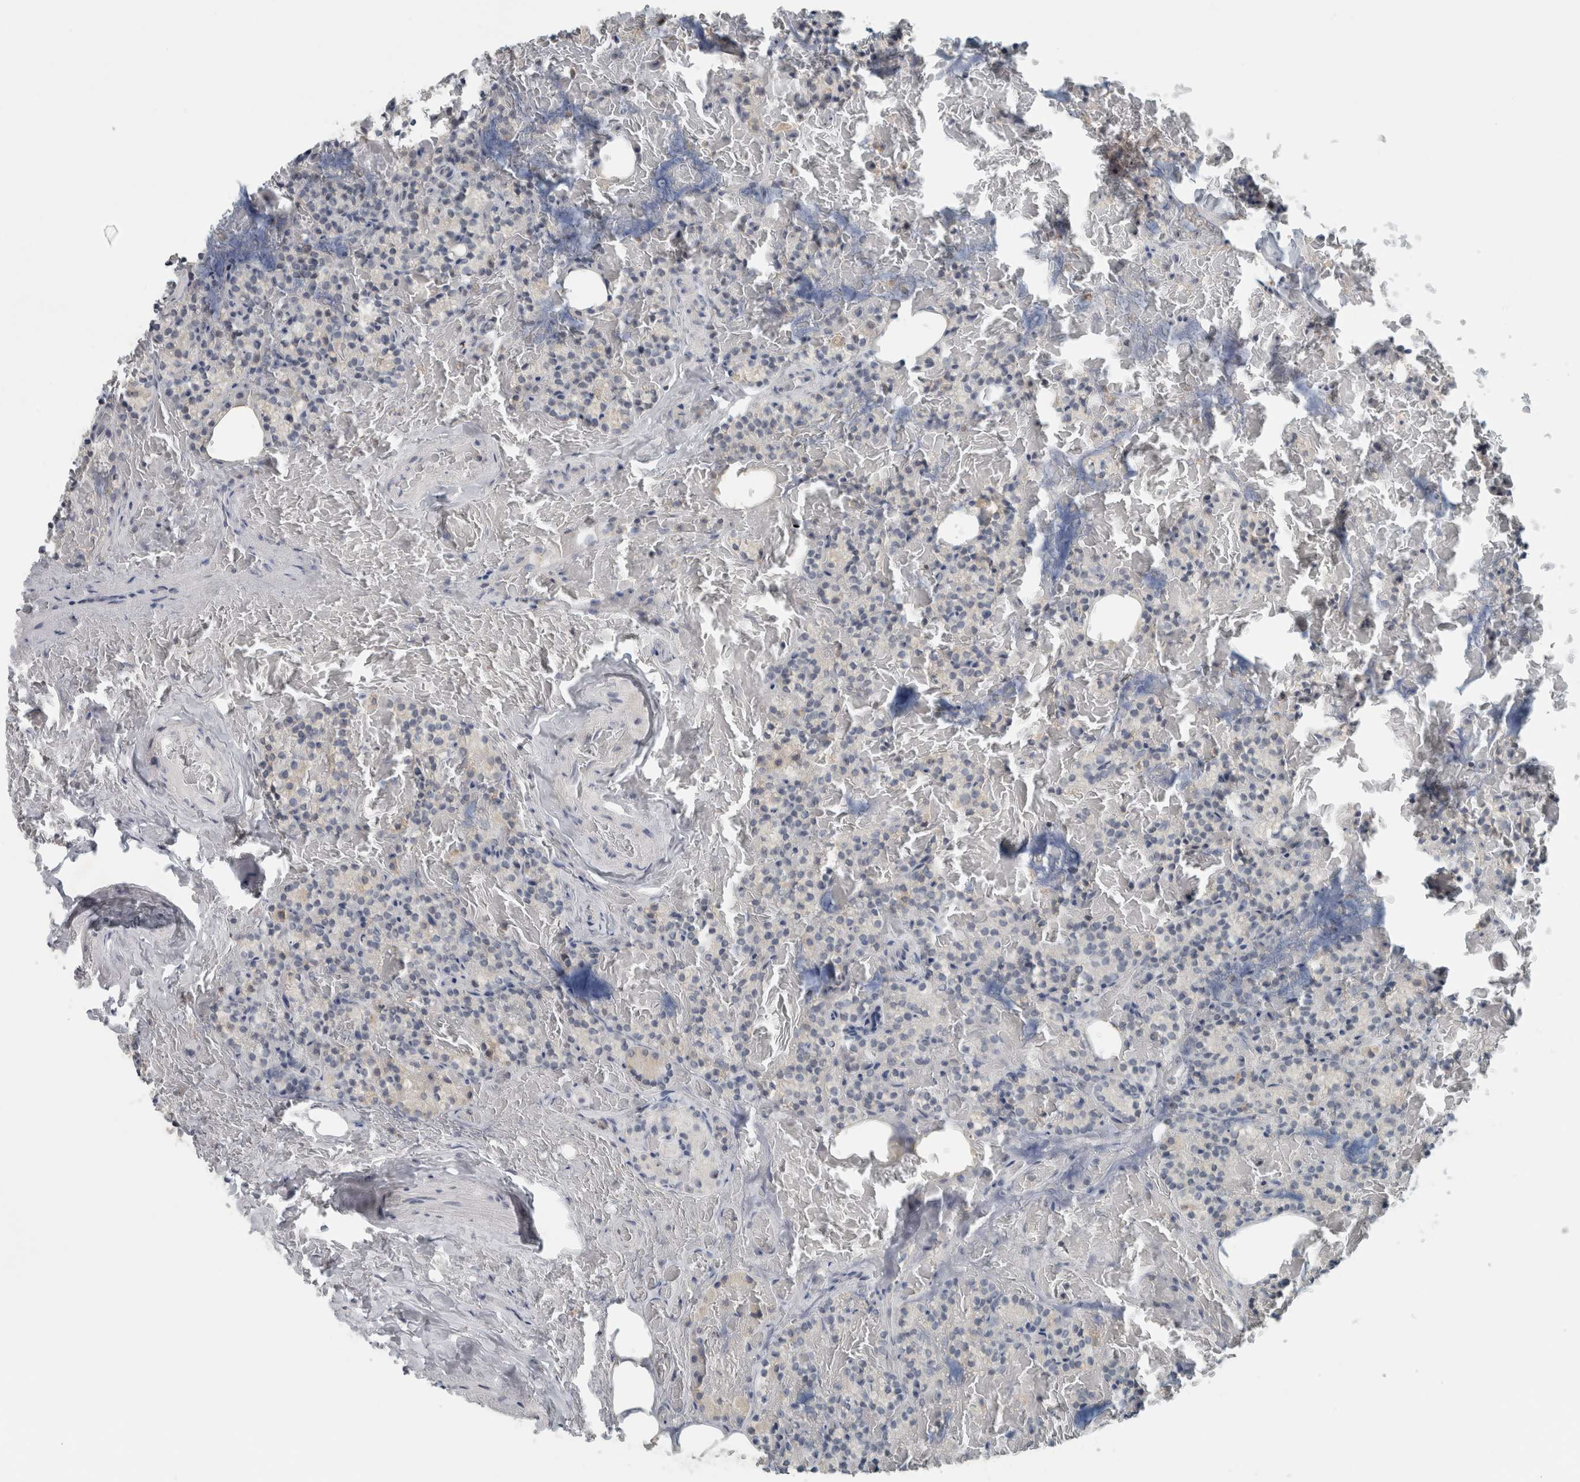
{"staining": {"intensity": "weak", "quantity": "<25%", "location": "cytoplasmic/membranous"}, "tissue": "parathyroid gland", "cell_type": "Glandular cells", "image_type": "normal", "snomed": [{"axis": "morphology", "description": "Normal tissue, NOS"}, {"axis": "topography", "description": "Parathyroid gland"}], "caption": "Human parathyroid gland stained for a protein using immunohistochemistry (IHC) demonstrates no staining in glandular cells.", "gene": "RPF1", "patient": {"sex": "female", "age": 78}}